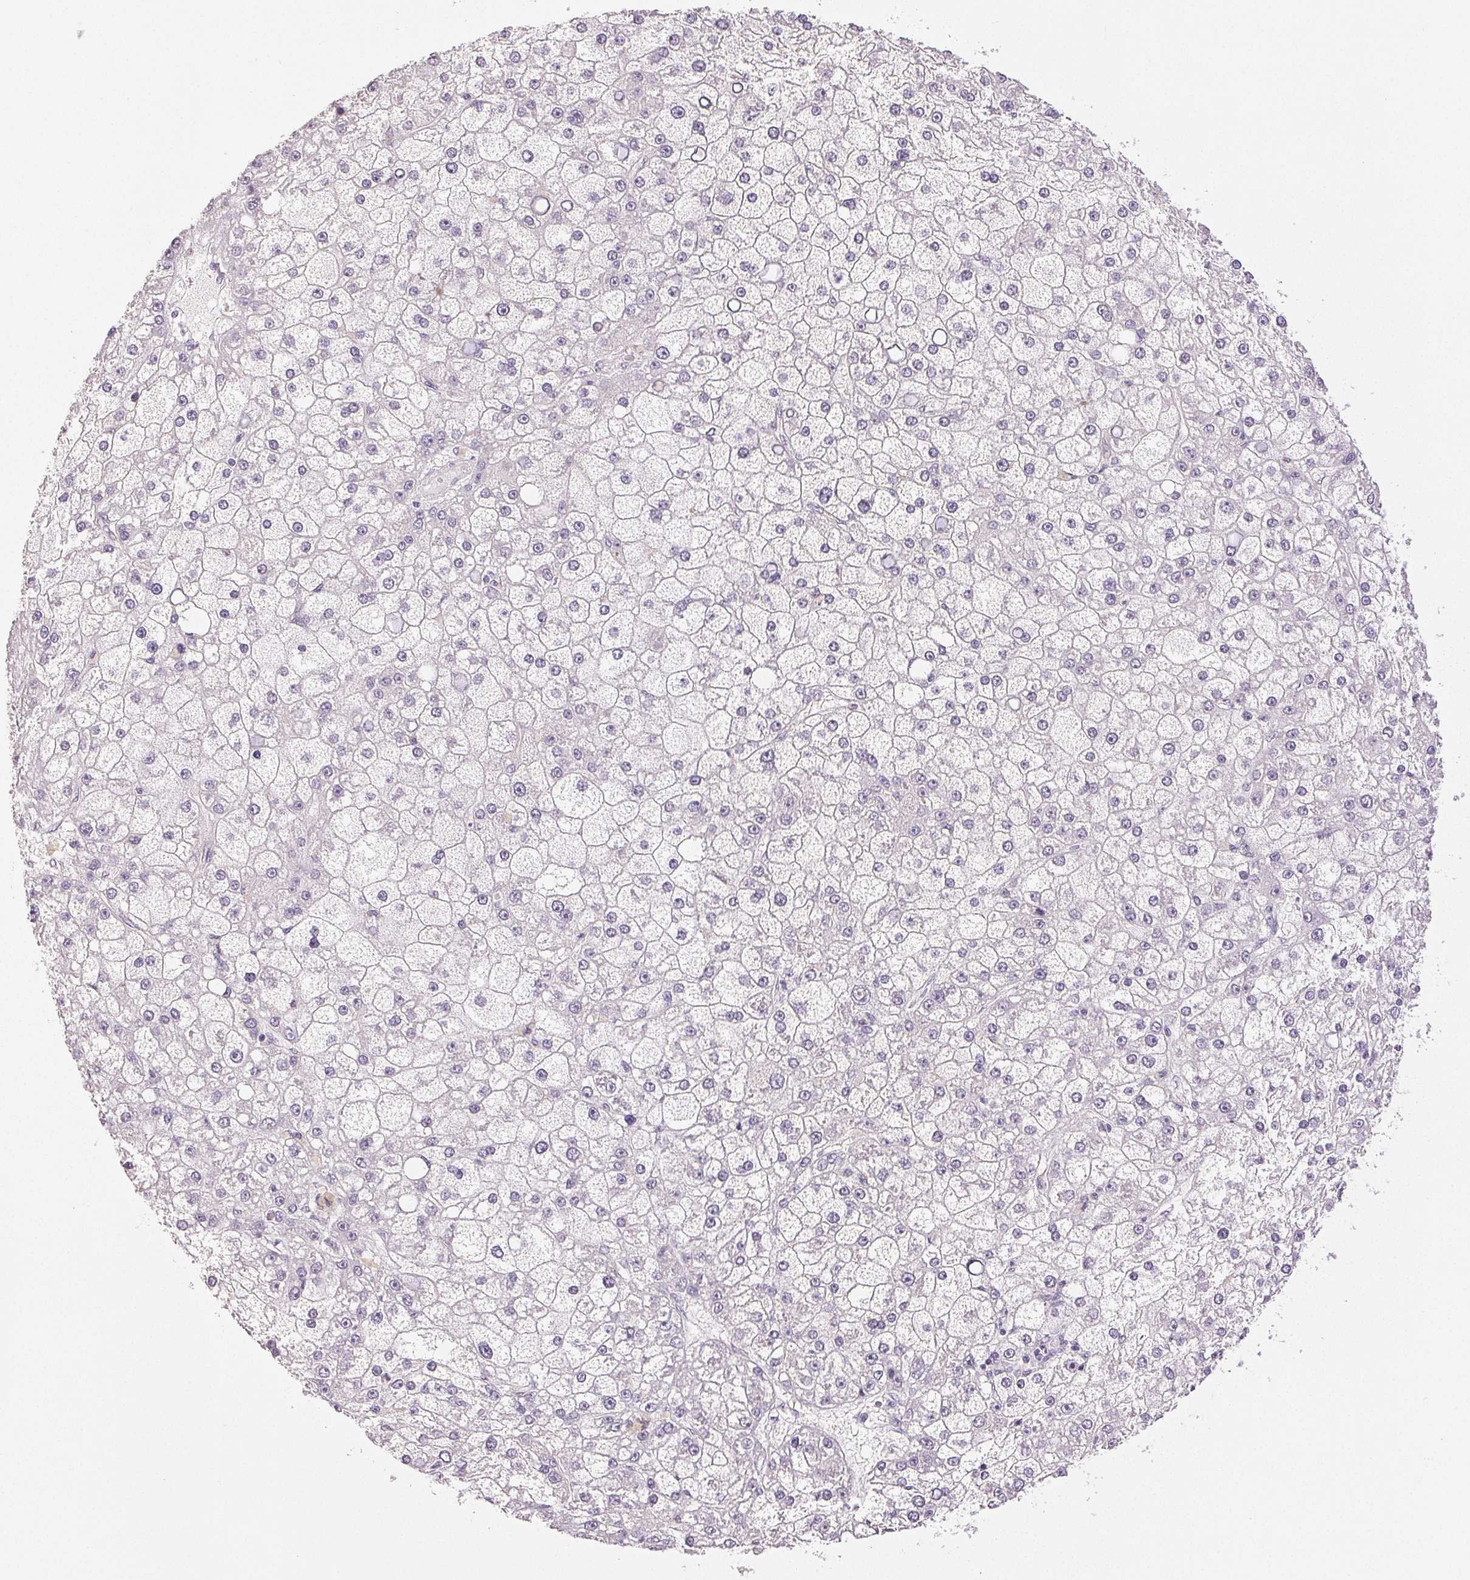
{"staining": {"intensity": "negative", "quantity": "none", "location": "none"}, "tissue": "liver cancer", "cell_type": "Tumor cells", "image_type": "cancer", "snomed": [{"axis": "morphology", "description": "Carcinoma, Hepatocellular, NOS"}, {"axis": "topography", "description": "Liver"}], "caption": "DAB immunohistochemical staining of human hepatocellular carcinoma (liver) exhibits no significant staining in tumor cells. (DAB IHC, high magnification).", "gene": "PLCB1", "patient": {"sex": "male", "age": 67}}